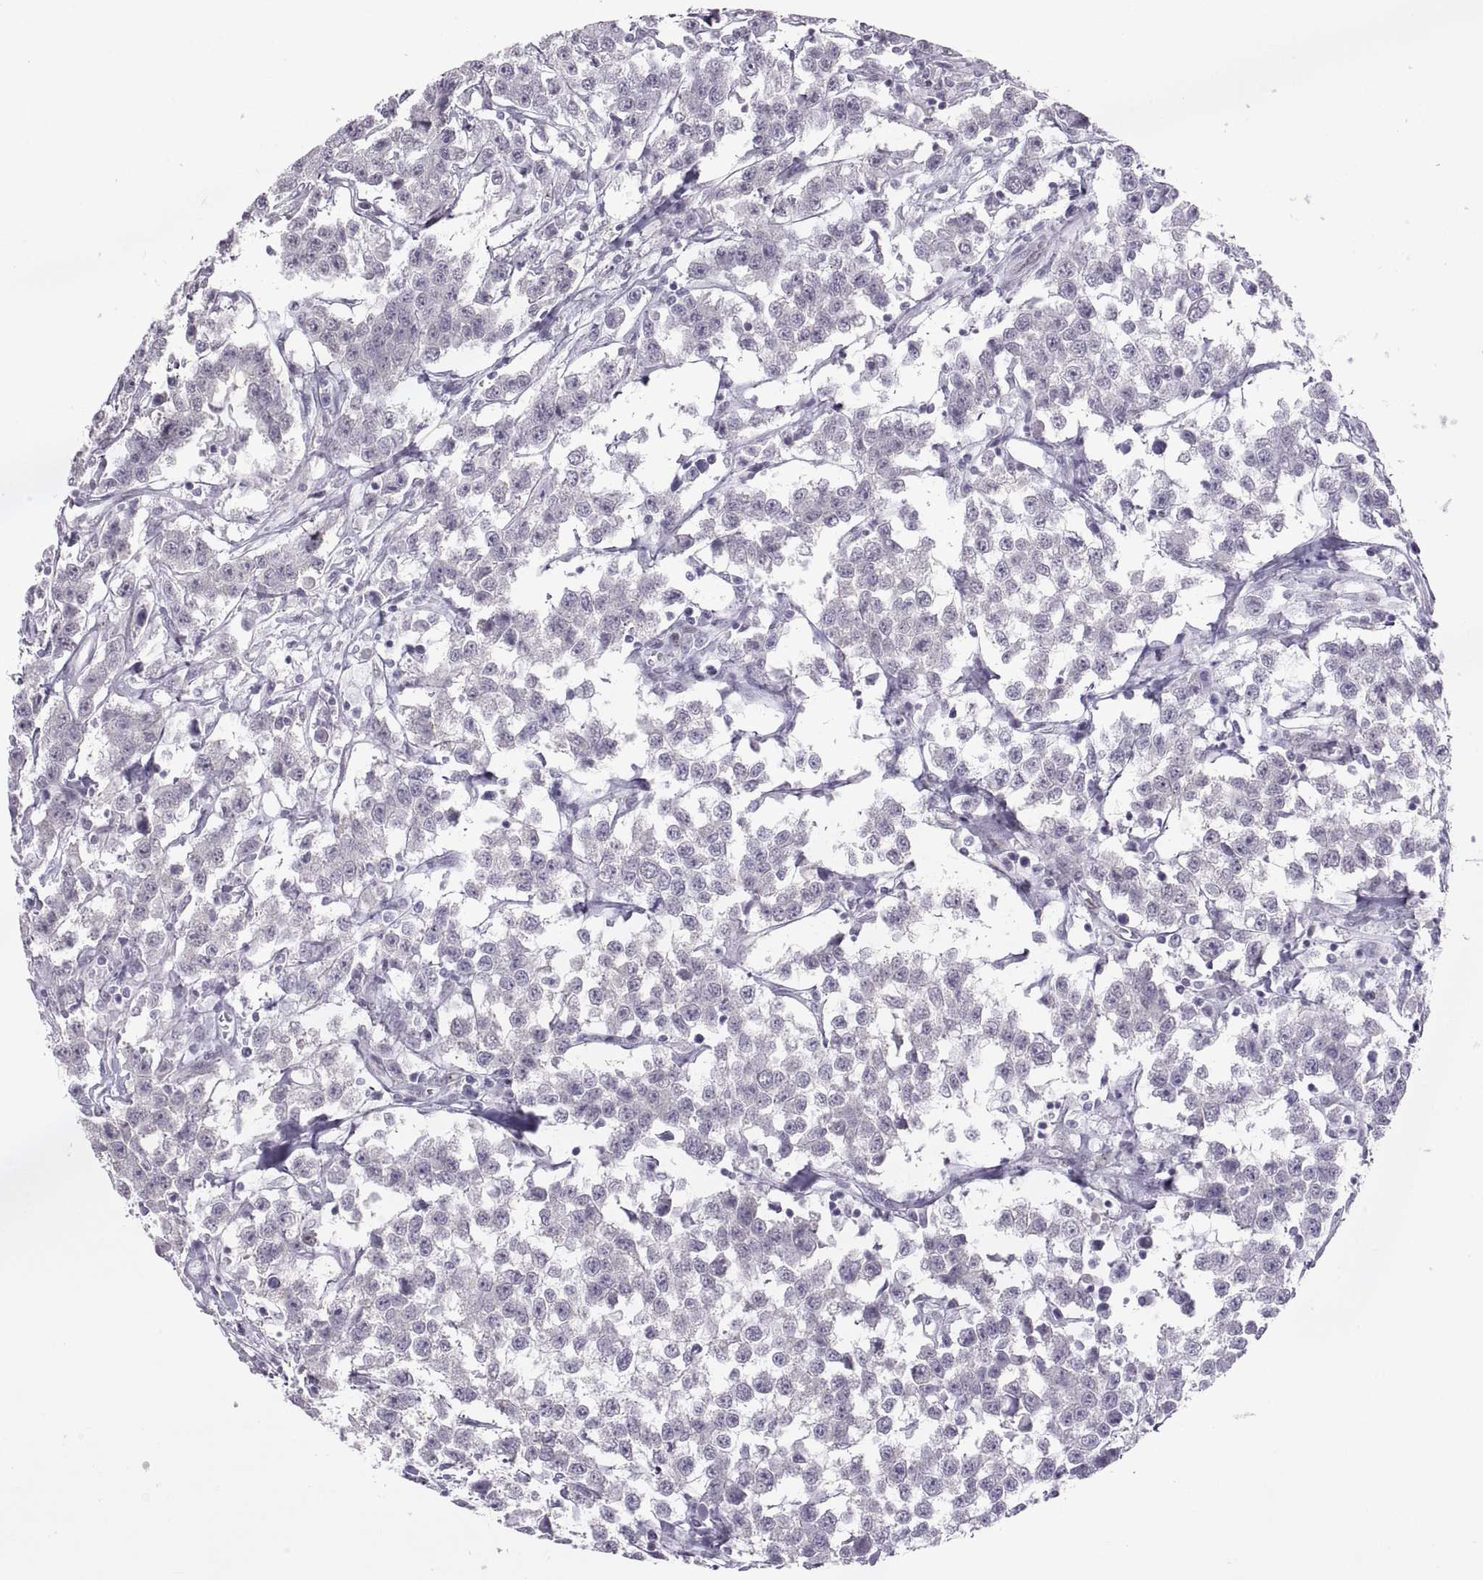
{"staining": {"intensity": "negative", "quantity": "none", "location": "none"}, "tissue": "testis cancer", "cell_type": "Tumor cells", "image_type": "cancer", "snomed": [{"axis": "morphology", "description": "Seminoma, NOS"}, {"axis": "topography", "description": "Testis"}], "caption": "High magnification brightfield microscopy of testis cancer (seminoma) stained with DAB (brown) and counterstained with hematoxylin (blue): tumor cells show no significant positivity.", "gene": "KRT77", "patient": {"sex": "male", "age": 59}}